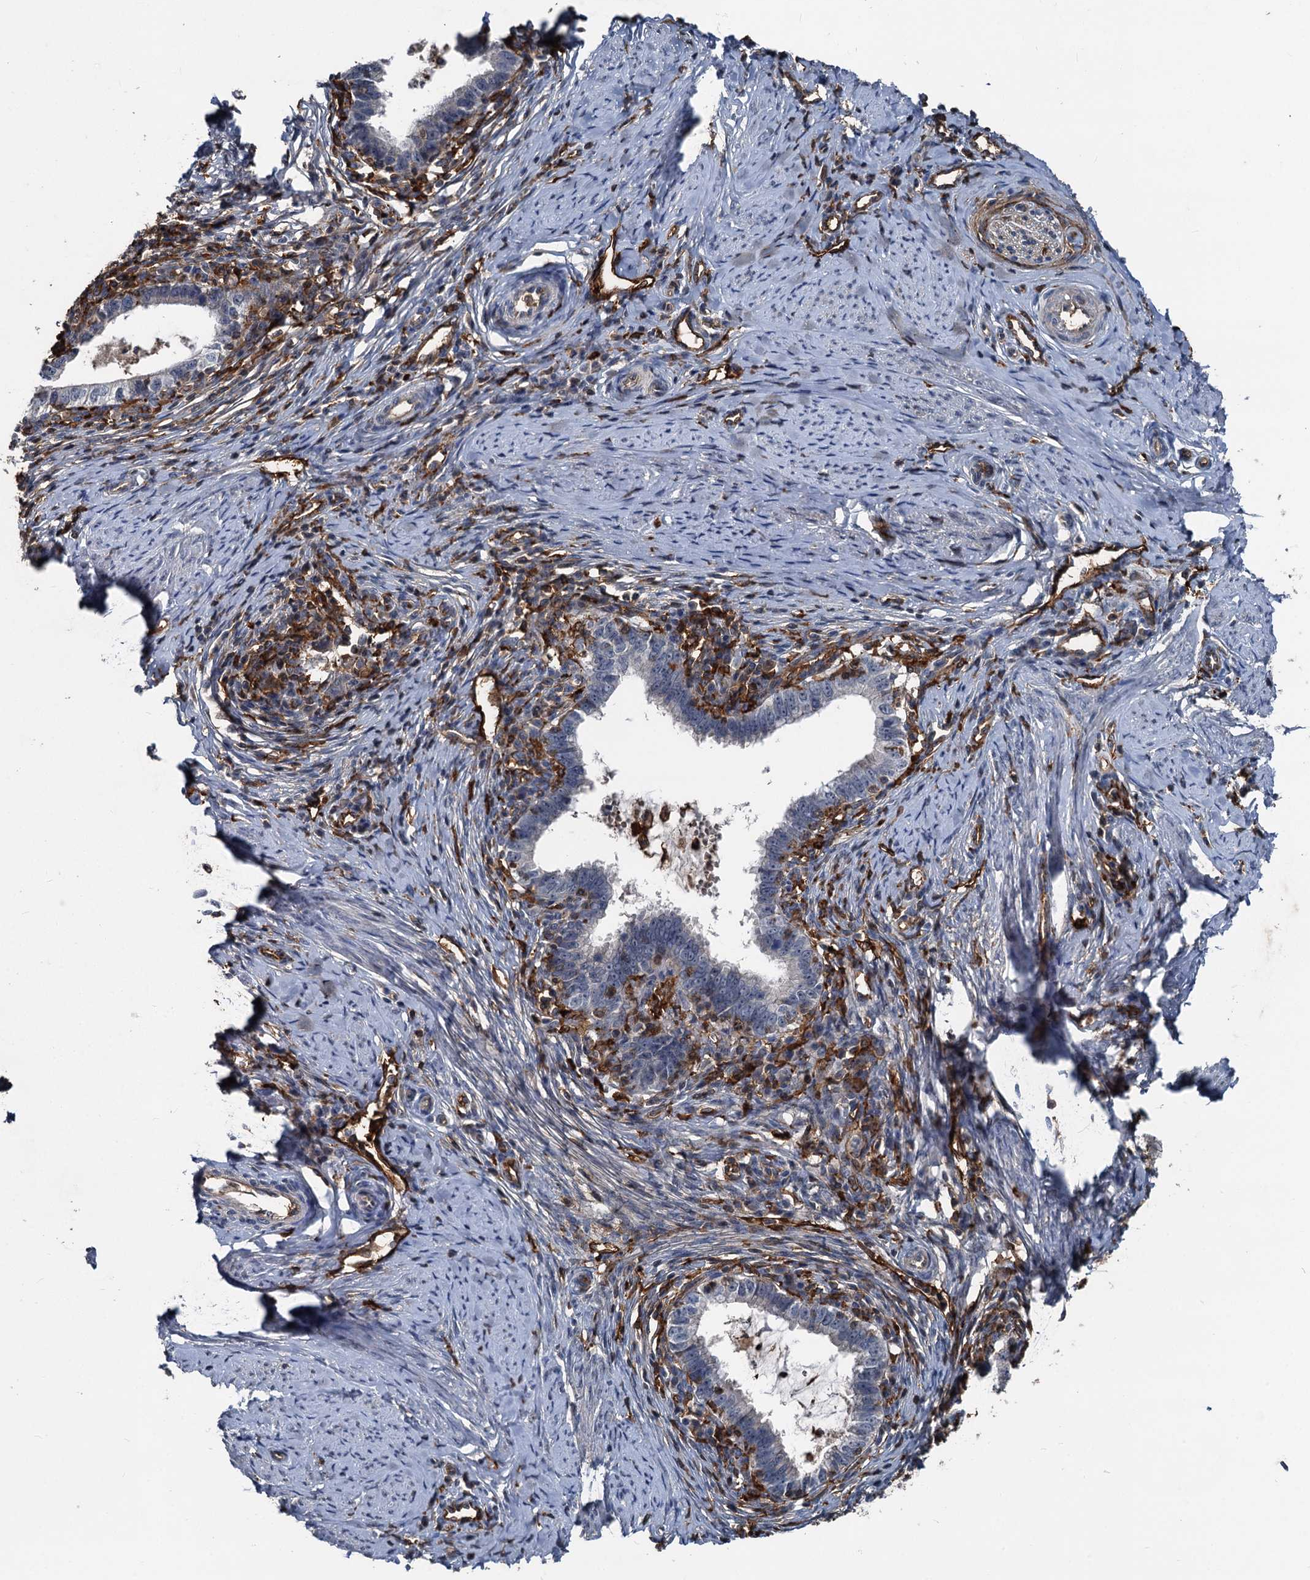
{"staining": {"intensity": "negative", "quantity": "none", "location": "none"}, "tissue": "cervical cancer", "cell_type": "Tumor cells", "image_type": "cancer", "snomed": [{"axis": "morphology", "description": "Adenocarcinoma, NOS"}, {"axis": "topography", "description": "Cervix"}], "caption": "Histopathology image shows no significant protein staining in tumor cells of adenocarcinoma (cervical).", "gene": "PLEKHO2", "patient": {"sex": "female", "age": 36}}